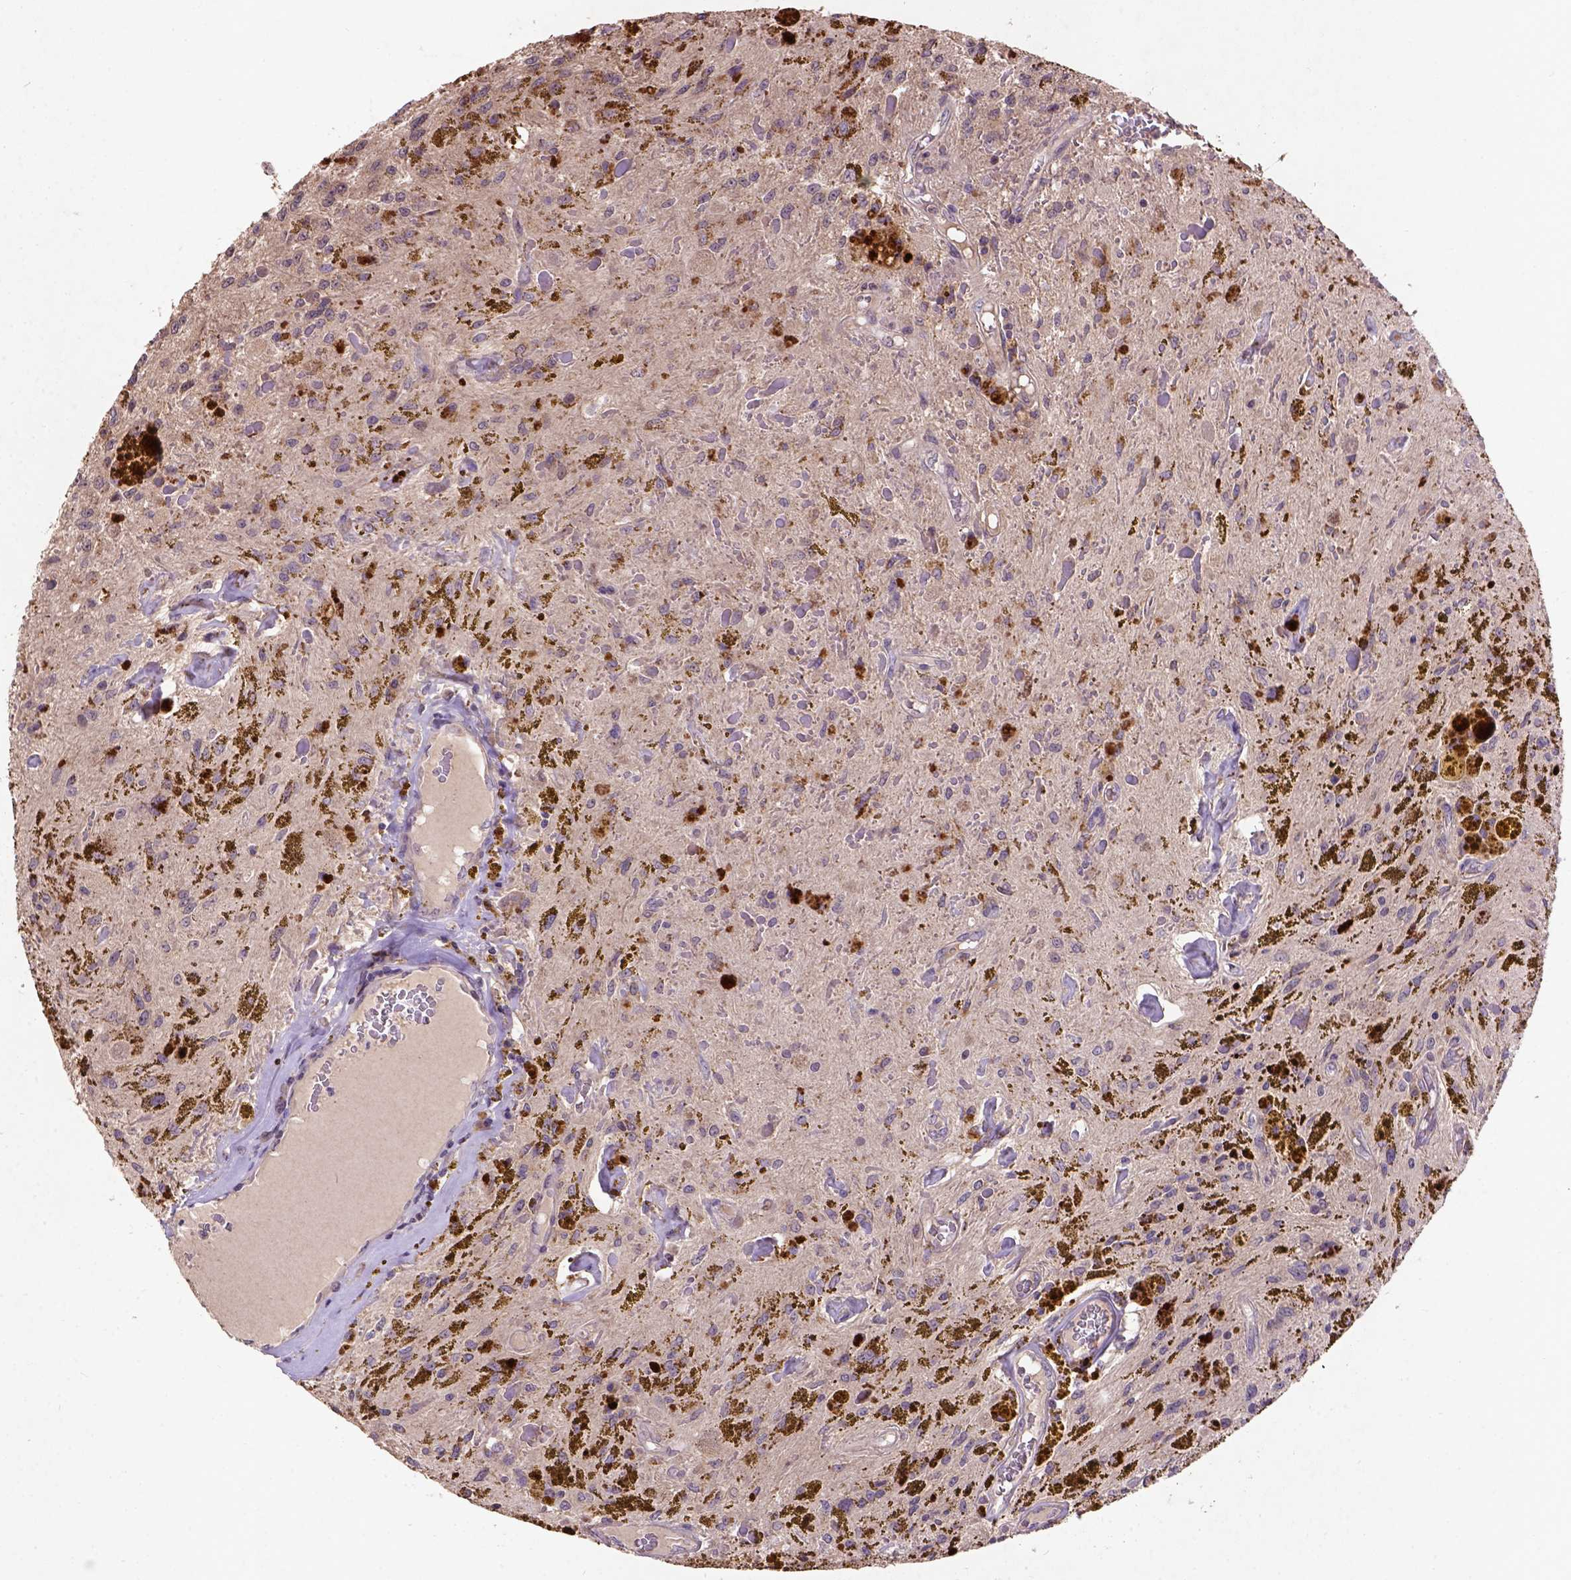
{"staining": {"intensity": "negative", "quantity": "none", "location": "none"}, "tissue": "glioma", "cell_type": "Tumor cells", "image_type": "cancer", "snomed": [{"axis": "morphology", "description": "Glioma, malignant, Low grade"}, {"axis": "topography", "description": "Cerebellum"}], "caption": "Tumor cells show no significant protein expression in malignant glioma (low-grade).", "gene": "KBTBD8", "patient": {"sex": "female", "age": 14}}